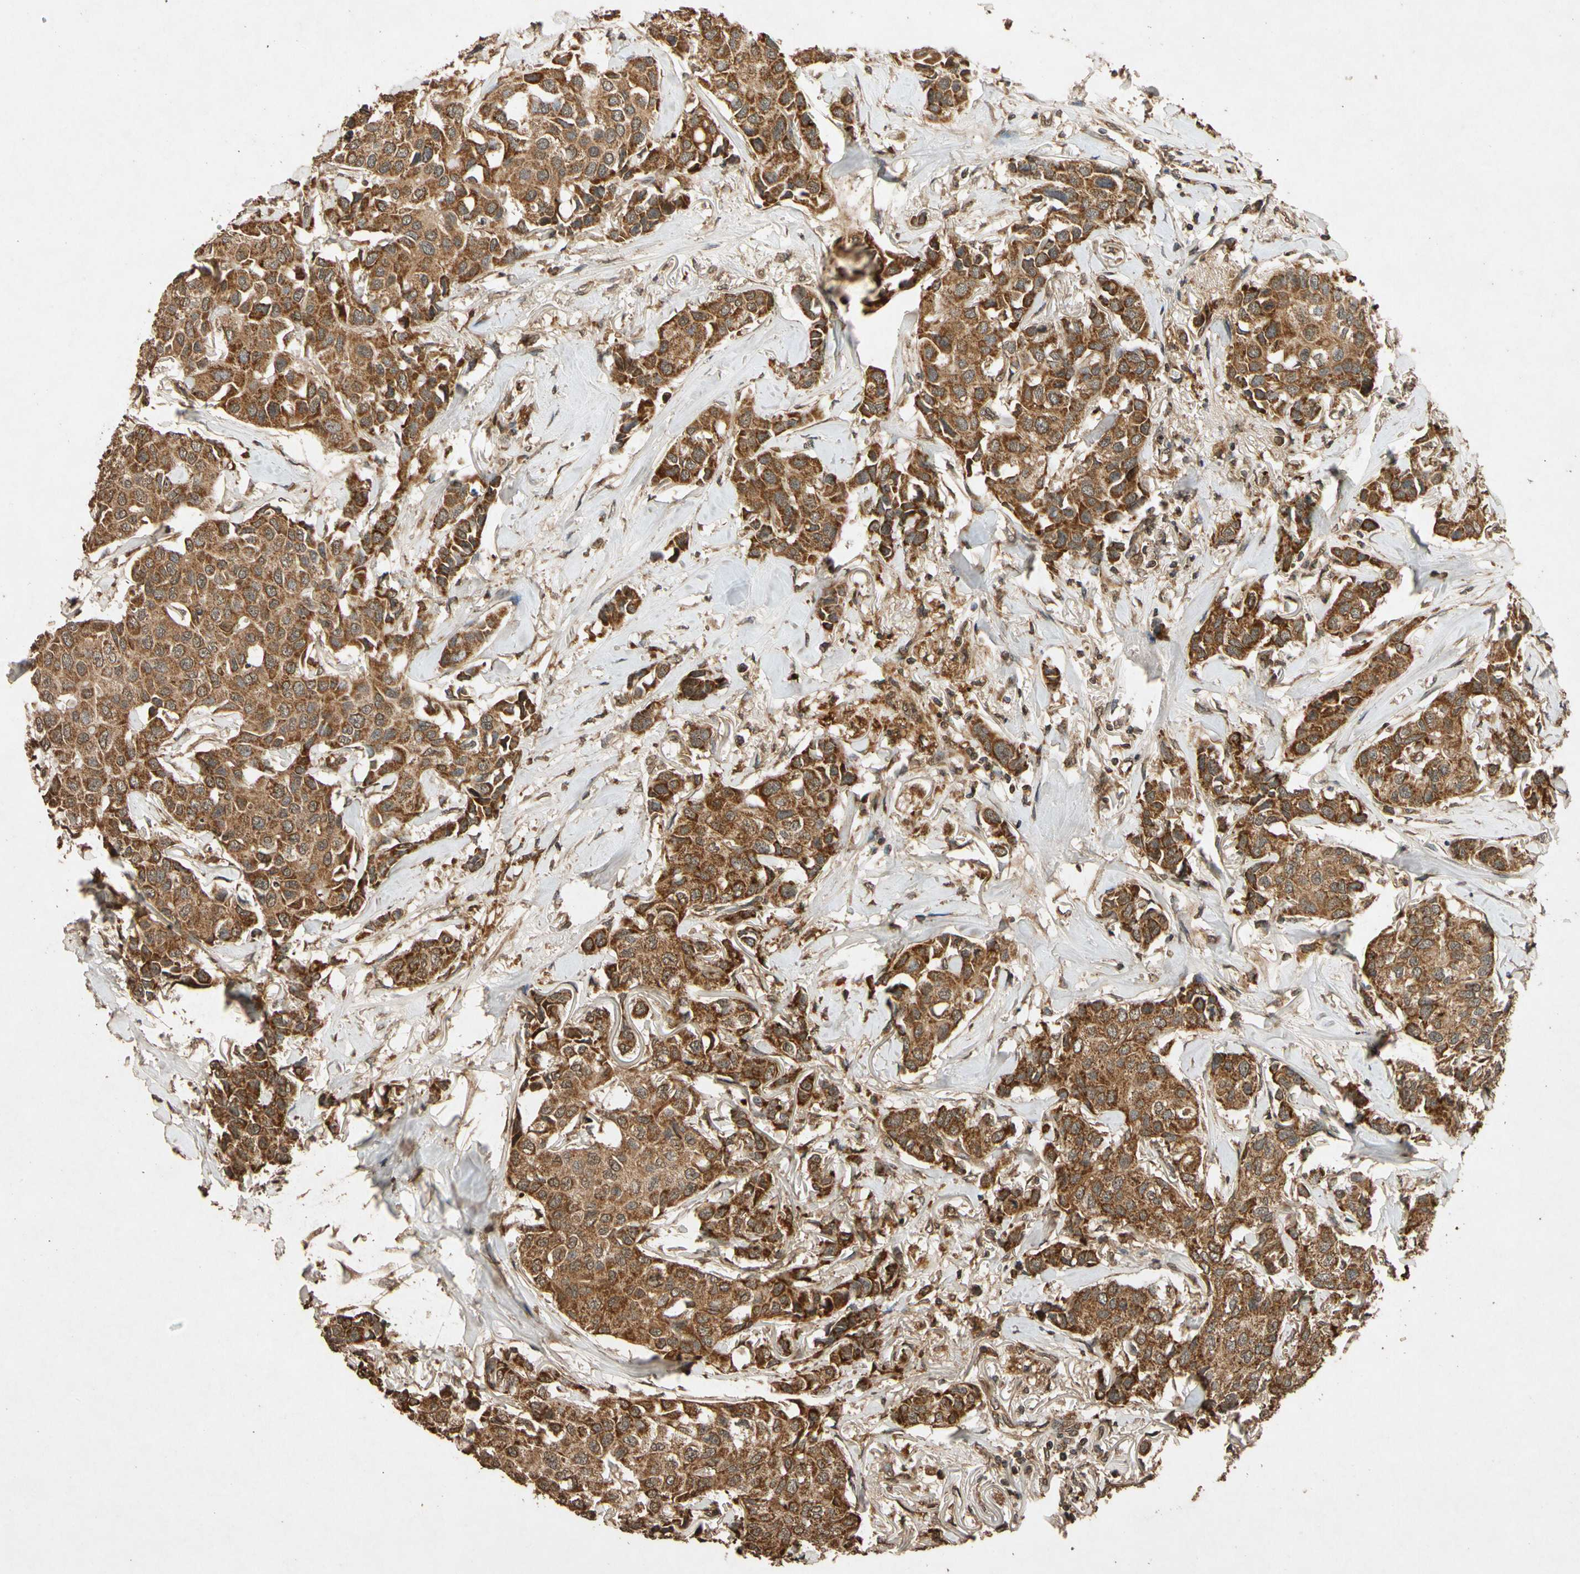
{"staining": {"intensity": "strong", "quantity": ">75%", "location": "cytoplasmic/membranous"}, "tissue": "breast cancer", "cell_type": "Tumor cells", "image_type": "cancer", "snomed": [{"axis": "morphology", "description": "Duct carcinoma"}, {"axis": "topography", "description": "Breast"}], "caption": "Tumor cells exhibit strong cytoplasmic/membranous expression in approximately >75% of cells in breast intraductal carcinoma. (DAB IHC, brown staining for protein, blue staining for nuclei).", "gene": "TXN2", "patient": {"sex": "female", "age": 80}}